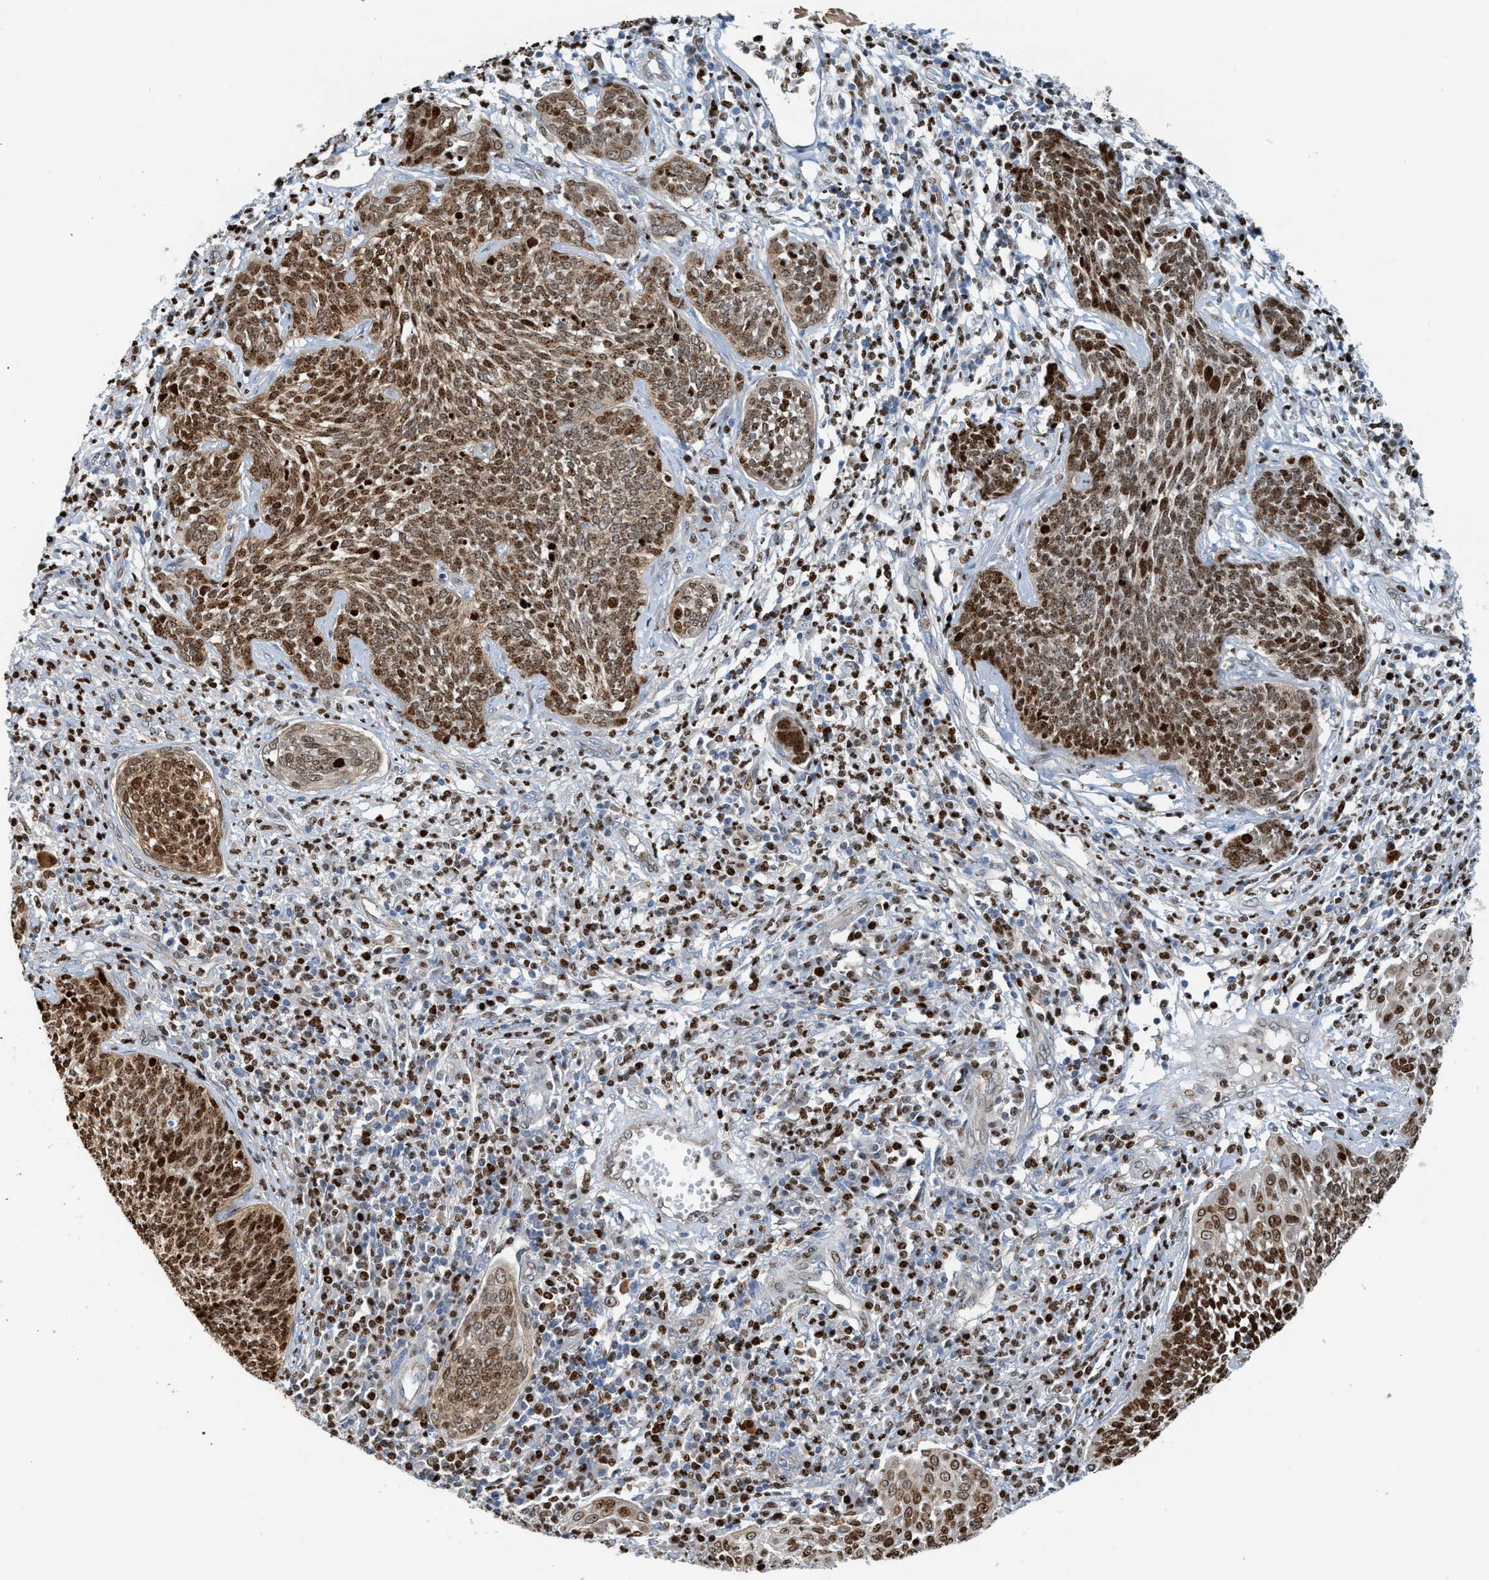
{"staining": {"intensity": "strong", "quantity": ">75%", "location": "cytoplasmic/membranous,nuclear"}, "tissue": "cervical cancer", "cell_type": "Tumor cells", "image_type": "cancer", "snomed": [{"axis": "morphology", "description": "Squamous cell carcinoma, NOS"}, {"axis": "topography", "description": "Cervix"}], "caption": "Strong cytoplasmic/membranous and nuclear expression for a protein is appreciated in approximately >75% of tumor cells of cervical cancer using immunohistochemistry.", "gene": "SH3D19", "patient": {"sex": "female", "age": 34}}